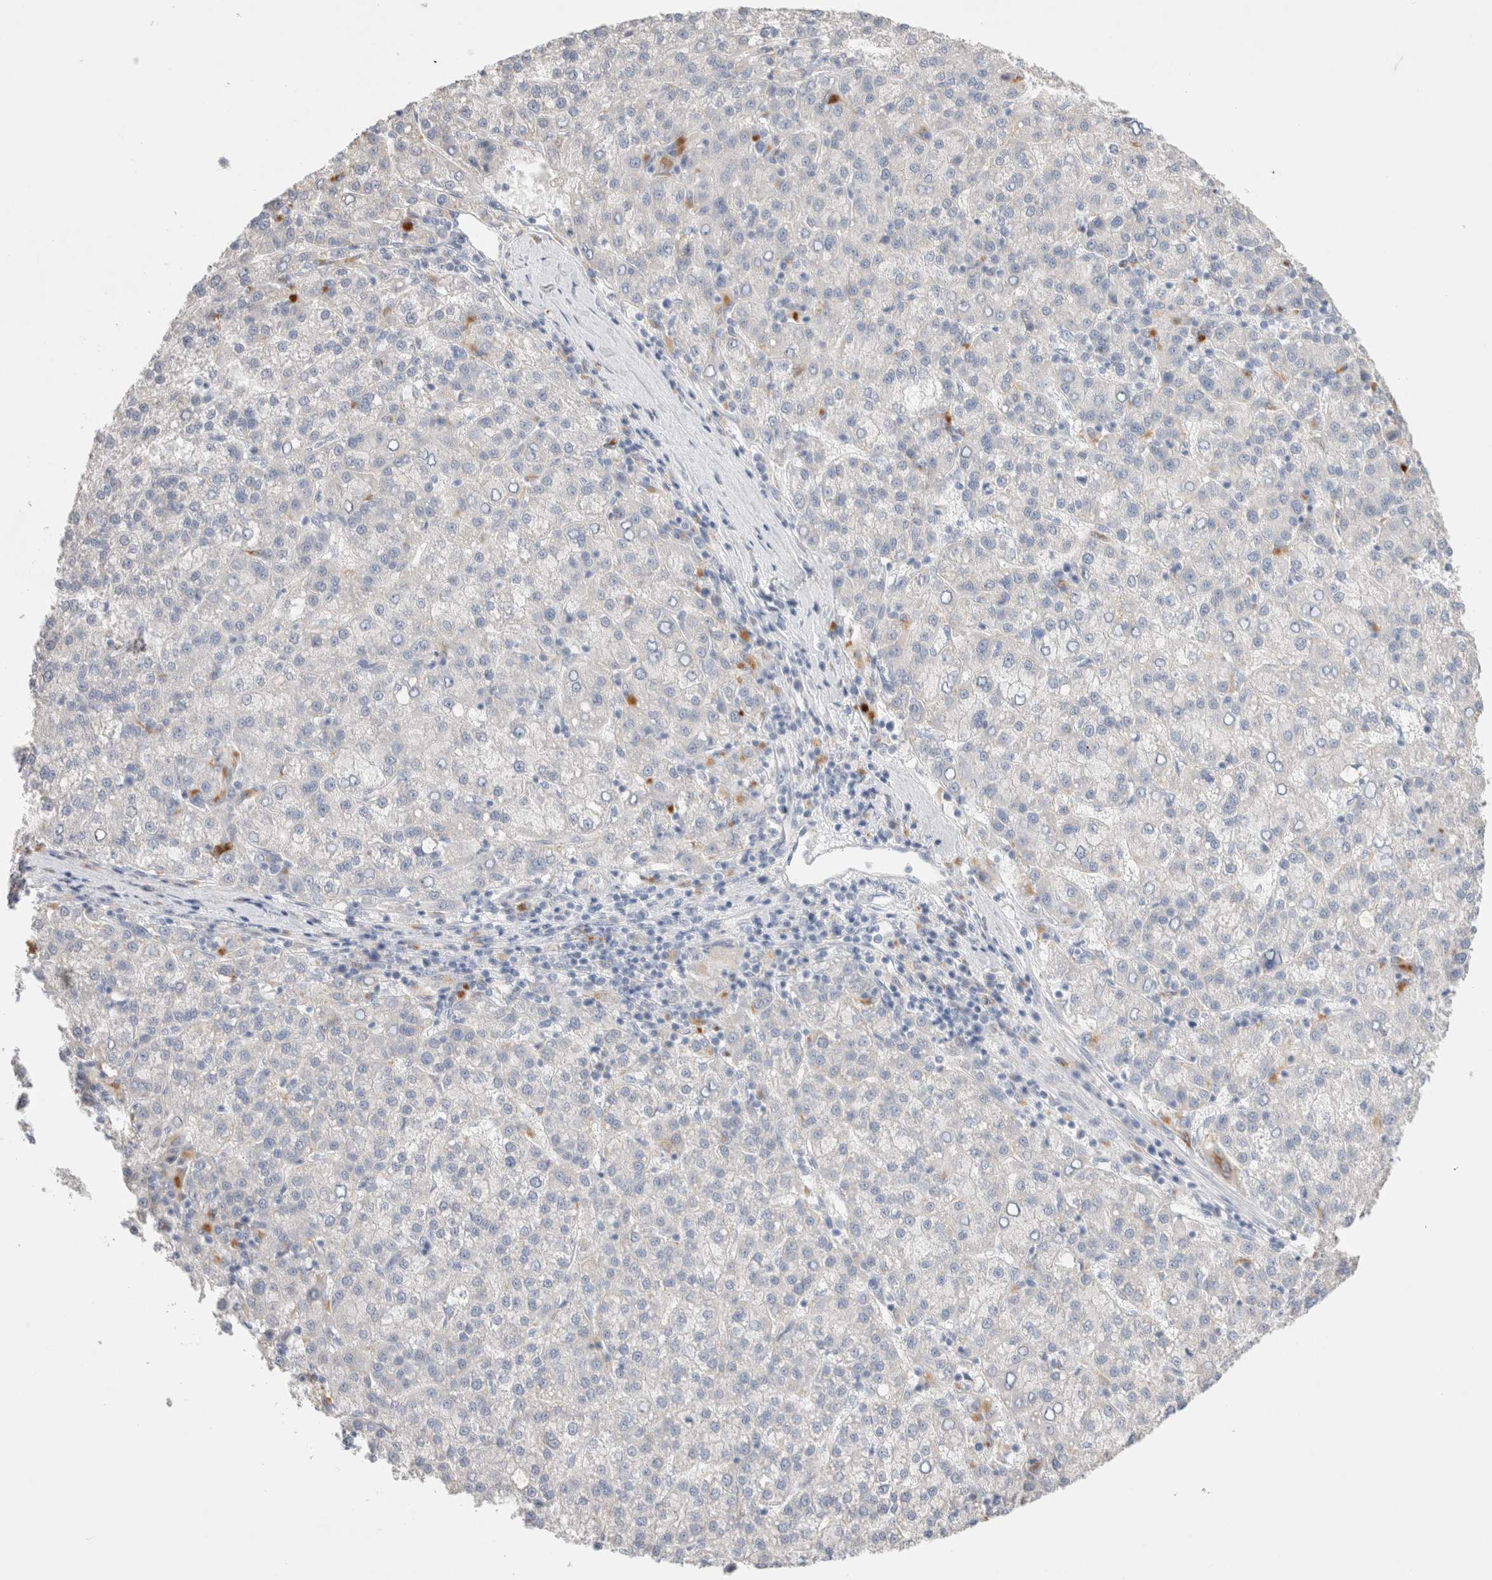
{"staining": {"intensity": "negative", "quantity": "none", "location": "none"}, "tissue": "liver cancer", "cell_type": "Tumor cells", "image_type": "cancer", "snomed": [{"axis": "morphology", "description": "Carcinoma, Hepatocellular, NOS"}, {"axis": "topography", "description": "Liver"}], "caption": "Tumor cells show no significant protein positivity in hepatocellular carcinoma (liver).", "gene": "HPGDS", "patient": {"sex": "female", "age": 58}}